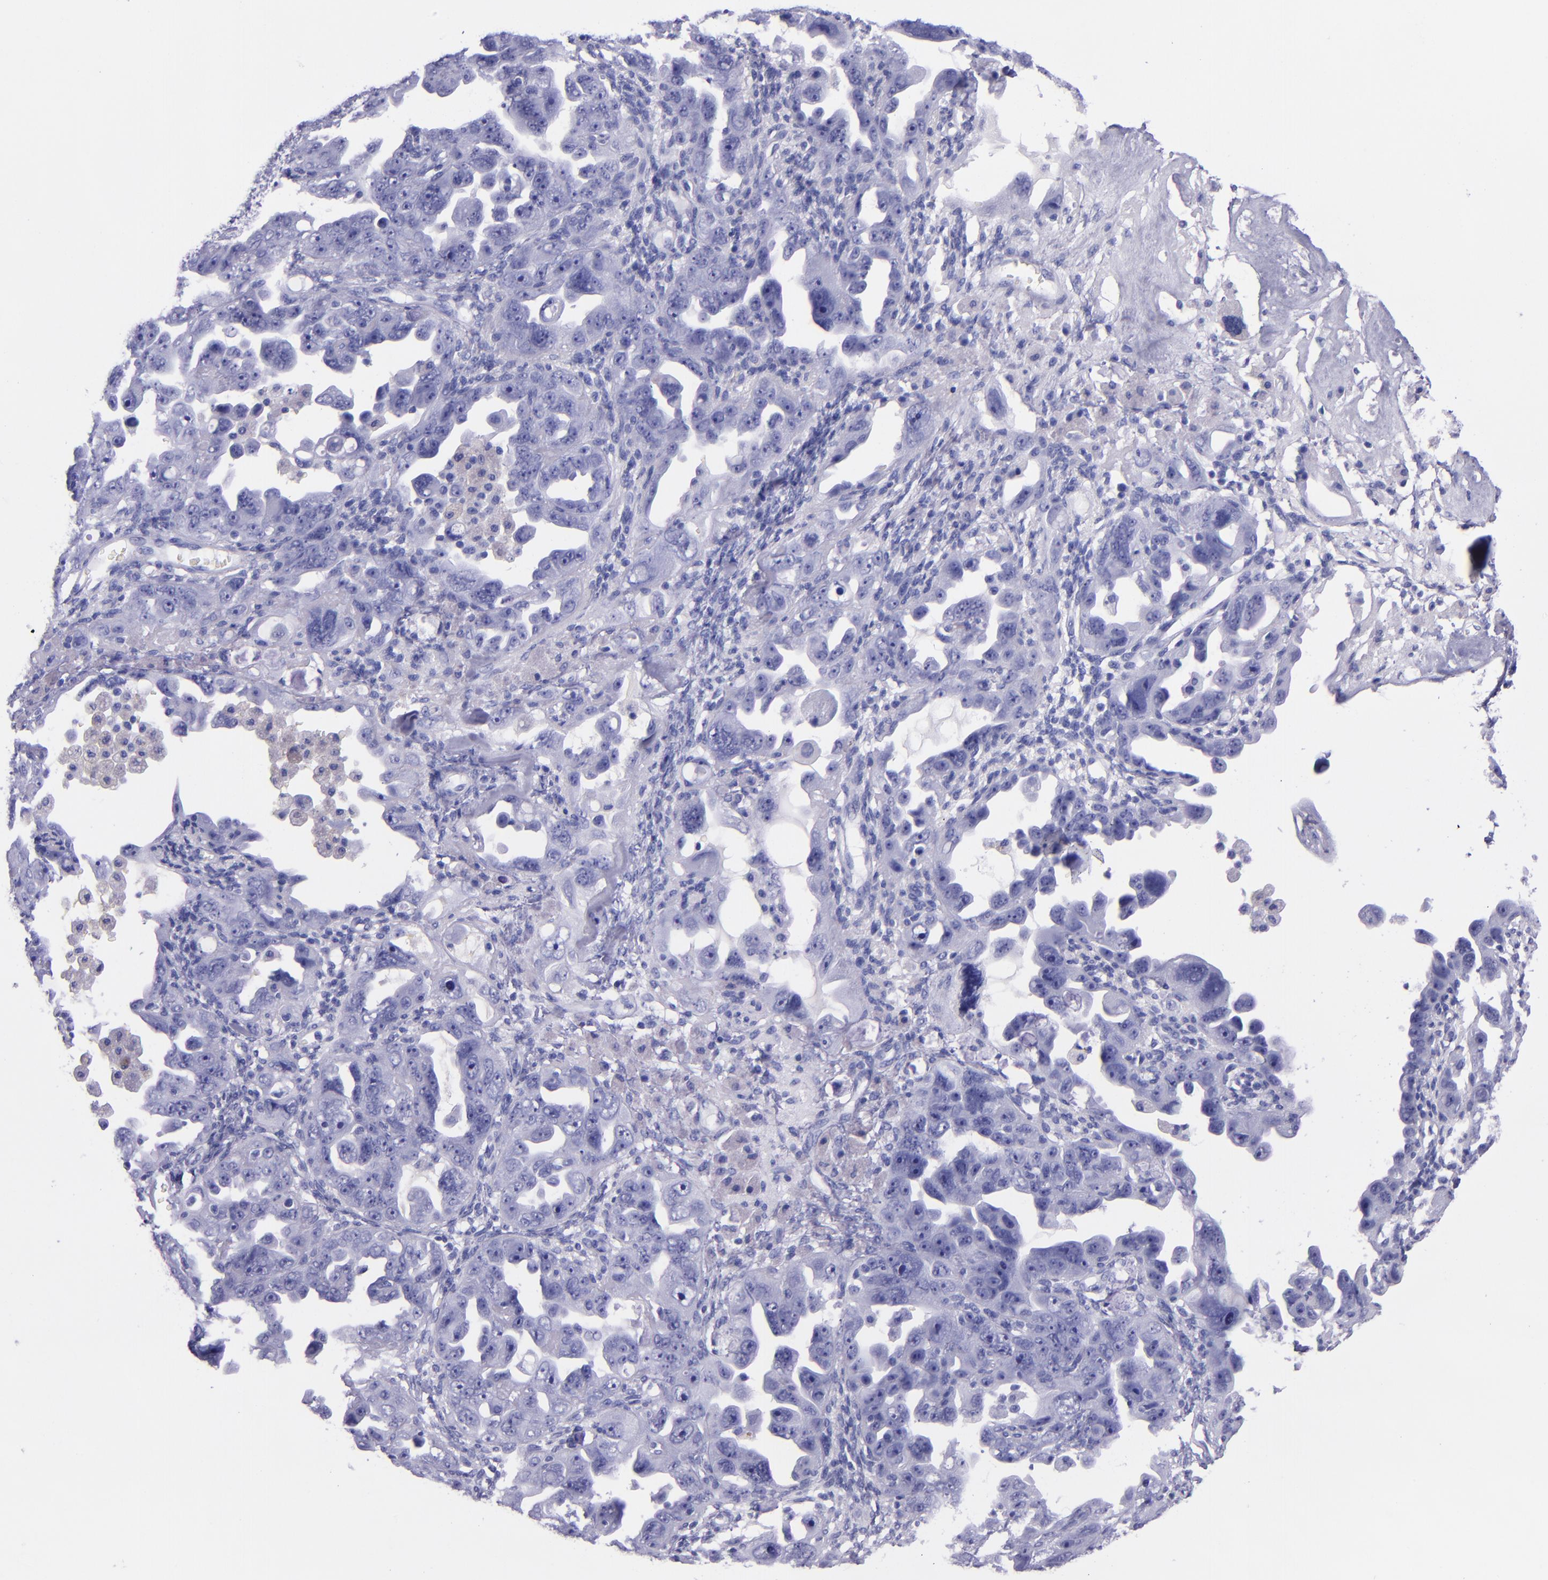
{"staining": {"intensity": "negative", "quantity": "none", "location": "none"}, "tissue": "ovarian cancer", "cell_type": "Tumor cells", "image_type": "cancer", "snomed": [{"axis": "morphology", "description": "Cystadenocarcinoma, serous, NOS"}, {"axis": "topography", "description": "Ovary"}], "caption": "High power microscopy micrograph of an IHC micrograph of ovarian cancer, revealing no significant expression in tumor cells.", "gene": "MBP", "patient": {"sex": "female", "age": 66}}